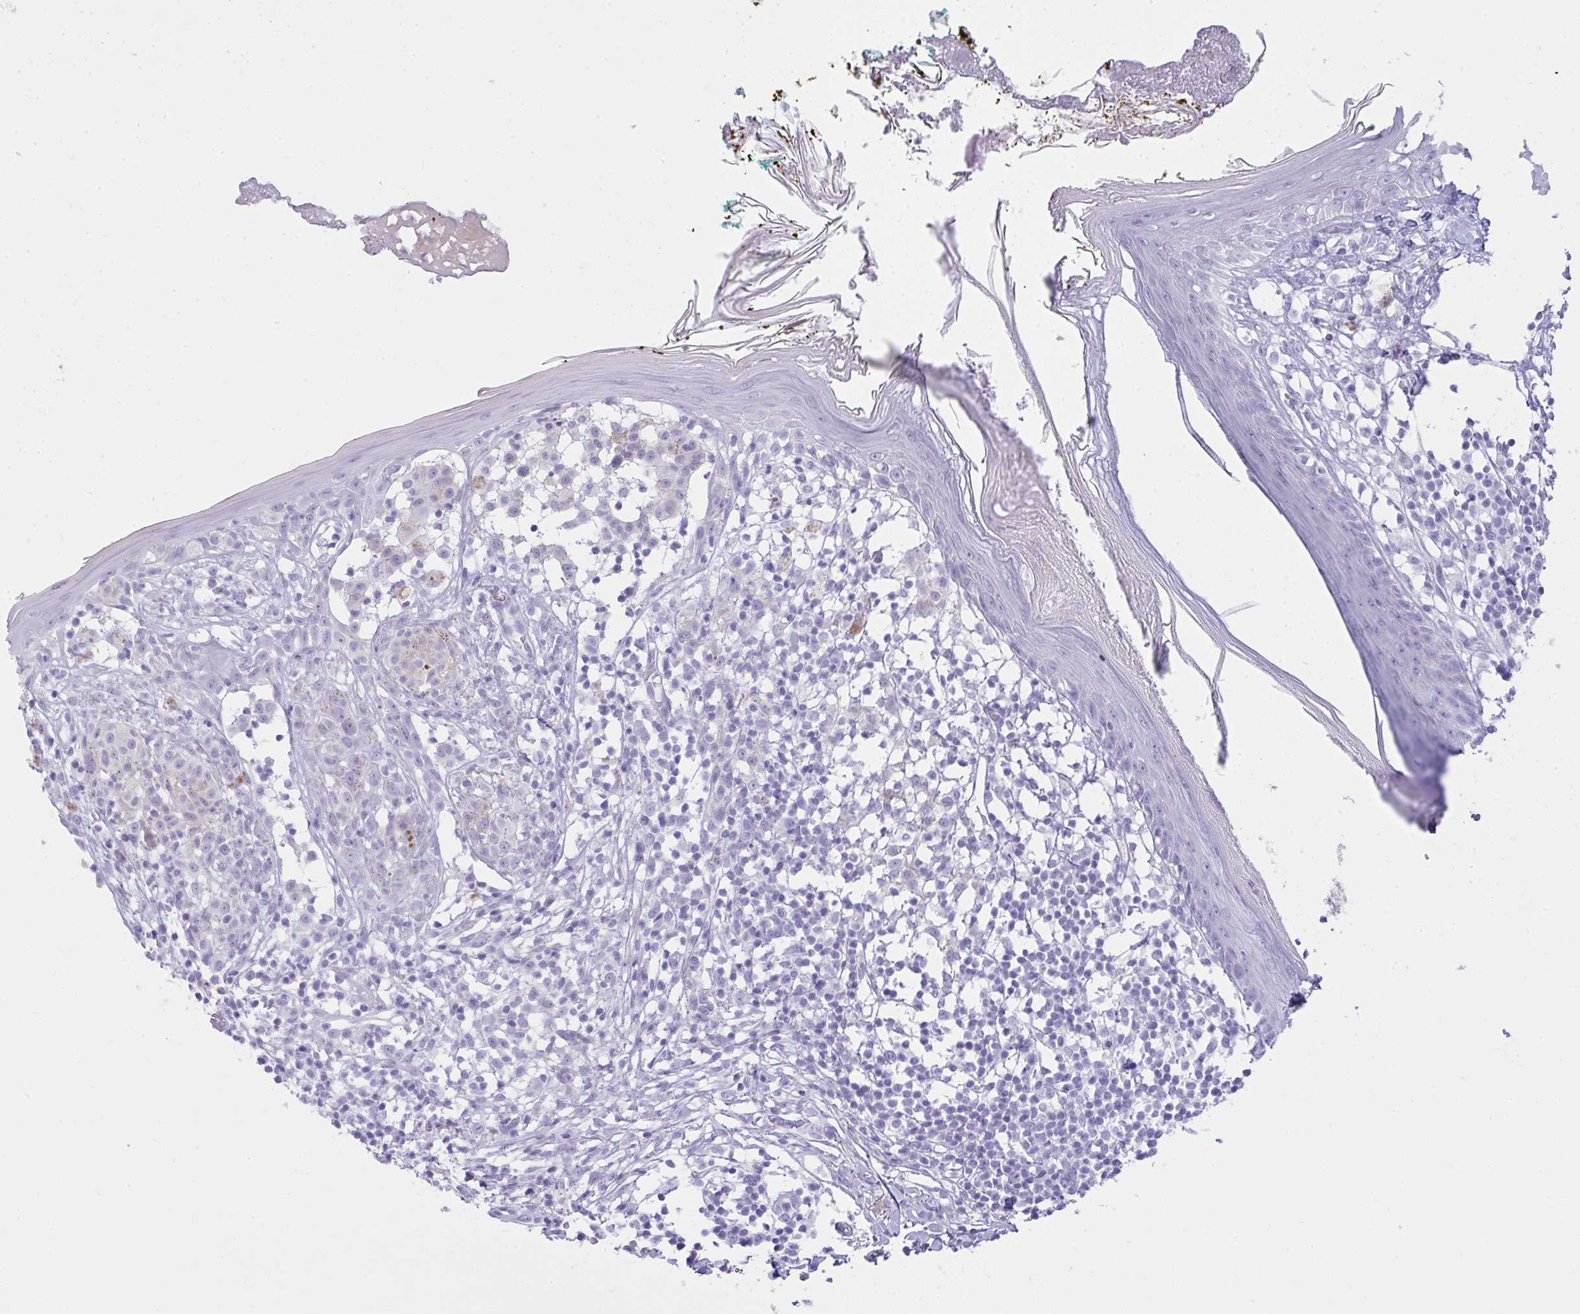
{"staining": {"intensity": "negative", "quantity": "none", "location": "none"}, "tissue": "skin", "cell_type": "Fibroblasts", "image_type": "normal", "snomed": [{"axis": "morphology", "description": "Normal tissue, NOS"}, {"axis": "topography", "description": "Skin"}], "caption": "This is an immunohistochemistry micrograph of normal human skin. There is no expression in fibroblasts.", "gene": "RASL10A", "patient": {"sex": "female", "age": 34}}